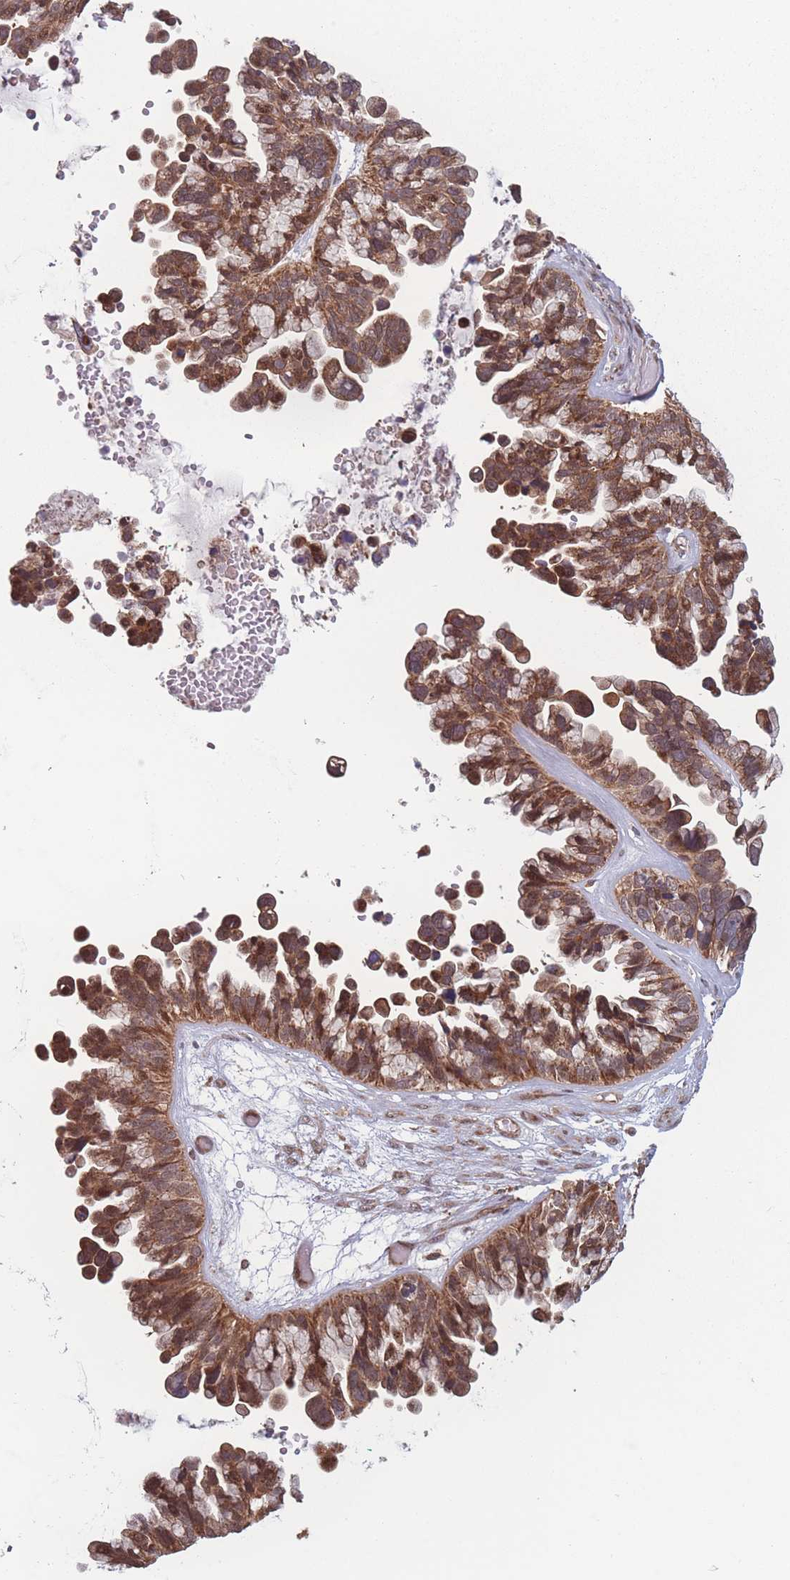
{"staining": {"intensity": "moderate", "quantity": ">75%", "location": "cytoplasmic/membranous"}, "tissue": "ovarian cancer", "cell_type": "Tumor cells", "image_type": "cancer", "snomed": [{"axis": "morphology", "description": "Cystadenocarcinoma, serous, NOS"}, {"axis": "topography", "description": "Ovary"}], "caption": "This is an image of immunohistochemistry staining of ovarian cancer, which shows moderate staining in the cytoplasmic/membranous of tumor cells.", "gene": "RPS18", "patient": {"sex": "female", "age": 56}}